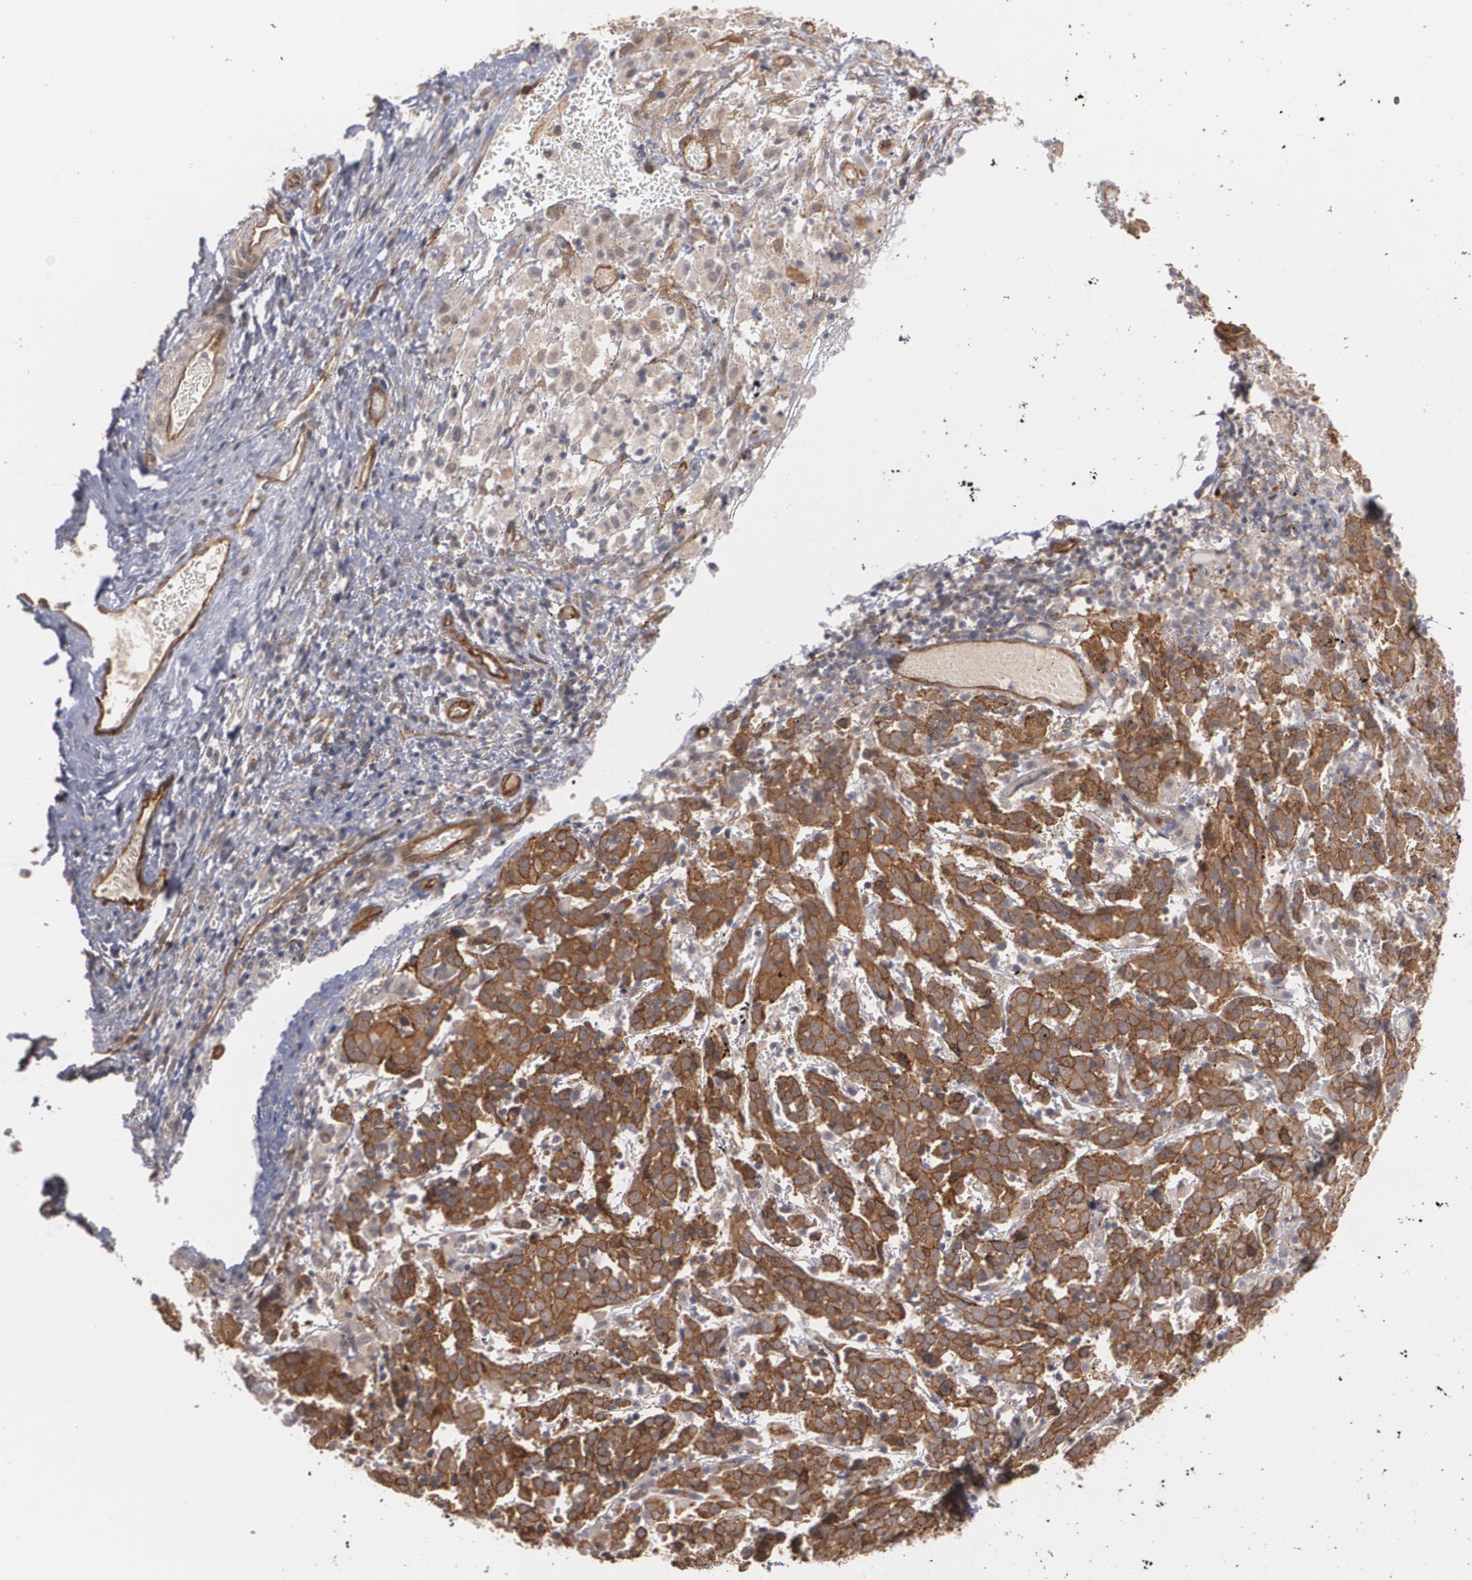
{"staining": {"intensity": "moderate", "quantity": ">75%", "location": "cytoplasmic/membranous"}, "tissue": "cervical cancer", "cell_type": "Tumor cells", "image_type": "cancer", "snomed": [{"axis": "morphology", "description": "Normal tissue, NOS"}, {"axis": "morphology", "description": "Squamous cell carcinoma, NOS"}, {"axis": "topography", "description": "Cervix"}], "caption": "An image showing moderate cytoplasmic/membranous staining in about >75% of tumor cells in cervical cancer, as visualized by brown immunohistochemical staining.", "gene": "TJP1", "patient": {"sex": "female", "age": 67}}